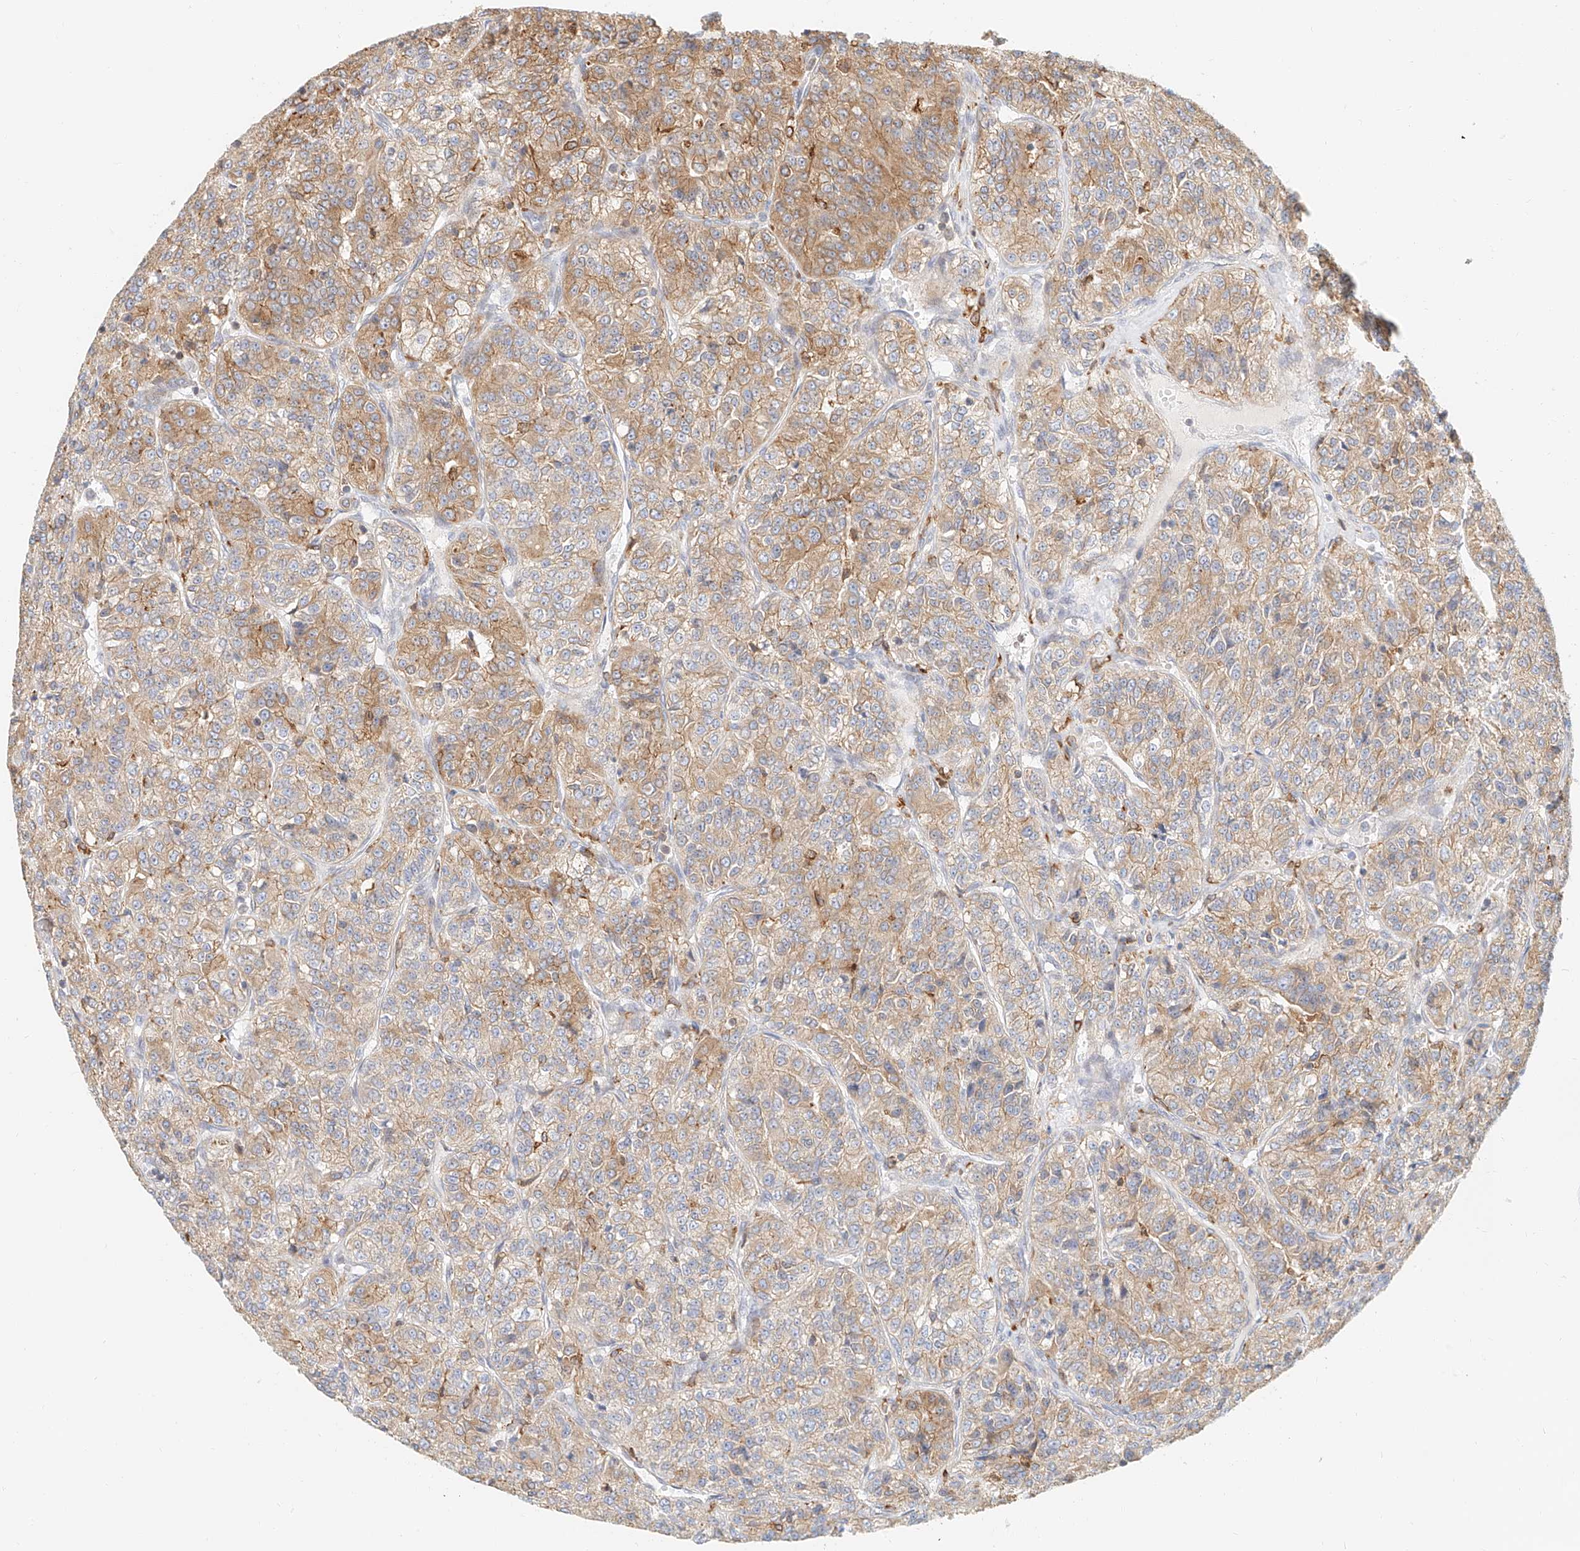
{"staining": {"intensity": "moderate", "quantity": "25%-75%", "location": "cytoplasmic/membranous"}, "tissue": "renal cancer", "cell_type": "Tumor cells", "image_type": "cancer", "snomed": [{"axis": "morphology", "description": "Adenocarcinoma, NOS"}, {"axis": "topography", "description": "Kidney"}], "caption": "The photomicrograph reveals immunohistochemical staining of renal adenocarcinoma. There is moderate cytoplasmic/membranous positivity is present in approximately 25%-75% of tumor cells.", "gene": "DHRS7", "patient": {"sex": "female", "age": 63}}